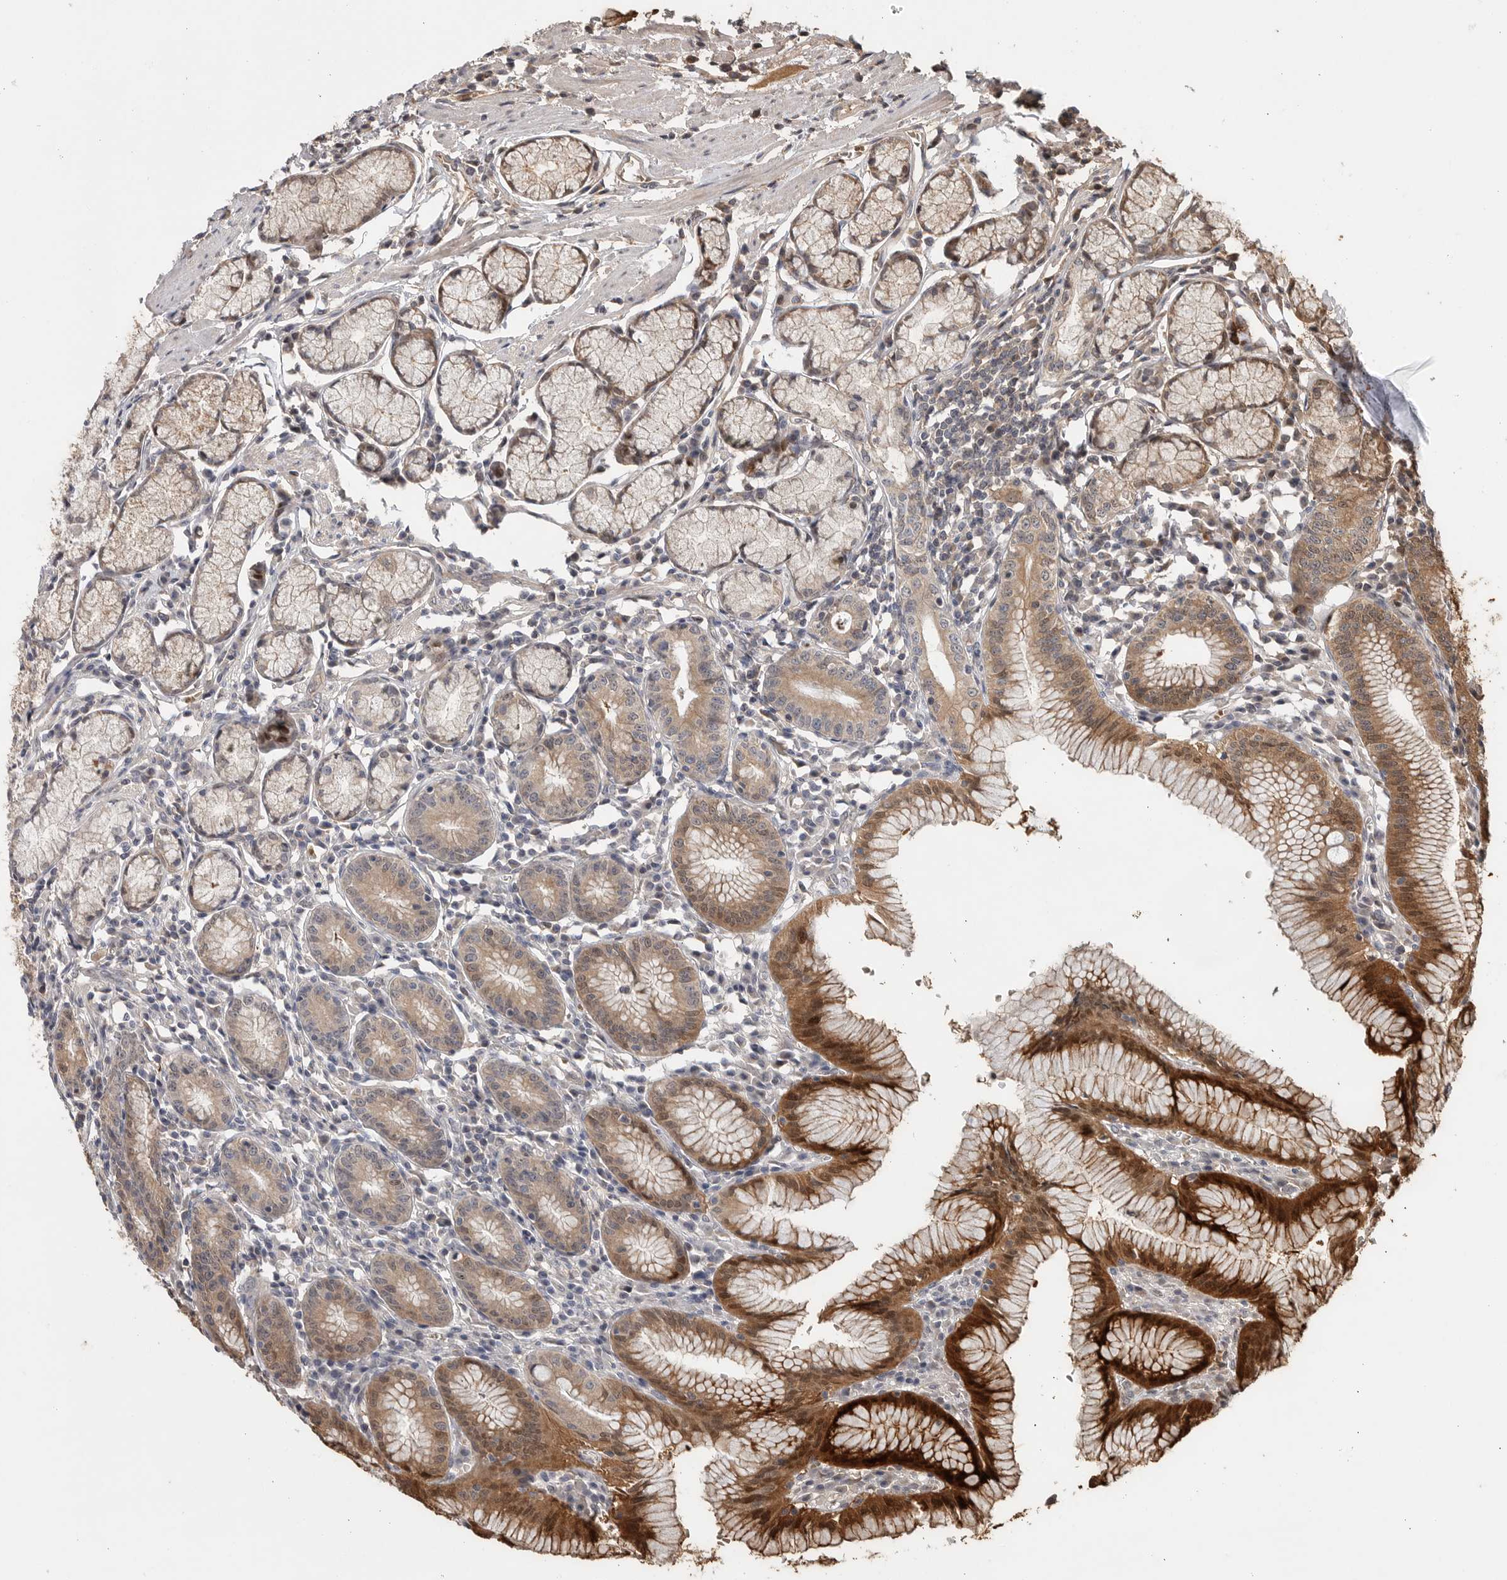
{"staining": {"intensity": "strong", "quantity": "25%-75%", "location": "cytoplasmic/membranous,nuclear"}, "tissue": "stomach", "cell_type": "Glandular cells", "image_type": "normal", "snomed": [{"axis": "morphology", "description": "Normal tissue, NOS"}, {"axis": "topography", "description": "Stomach"}], "caption": "Stomach was stained to show a protein in brown. There is high levels of strong cytoplasmic/membranous,nuclear staining in about 25%-75% of glandular cells. (DAB (3,3'-diaminobenzidine) IHC with brightfield microscopy, high magnification).", "gene": "VN1R4", "patient": {"sex": "male", "age": 55}}